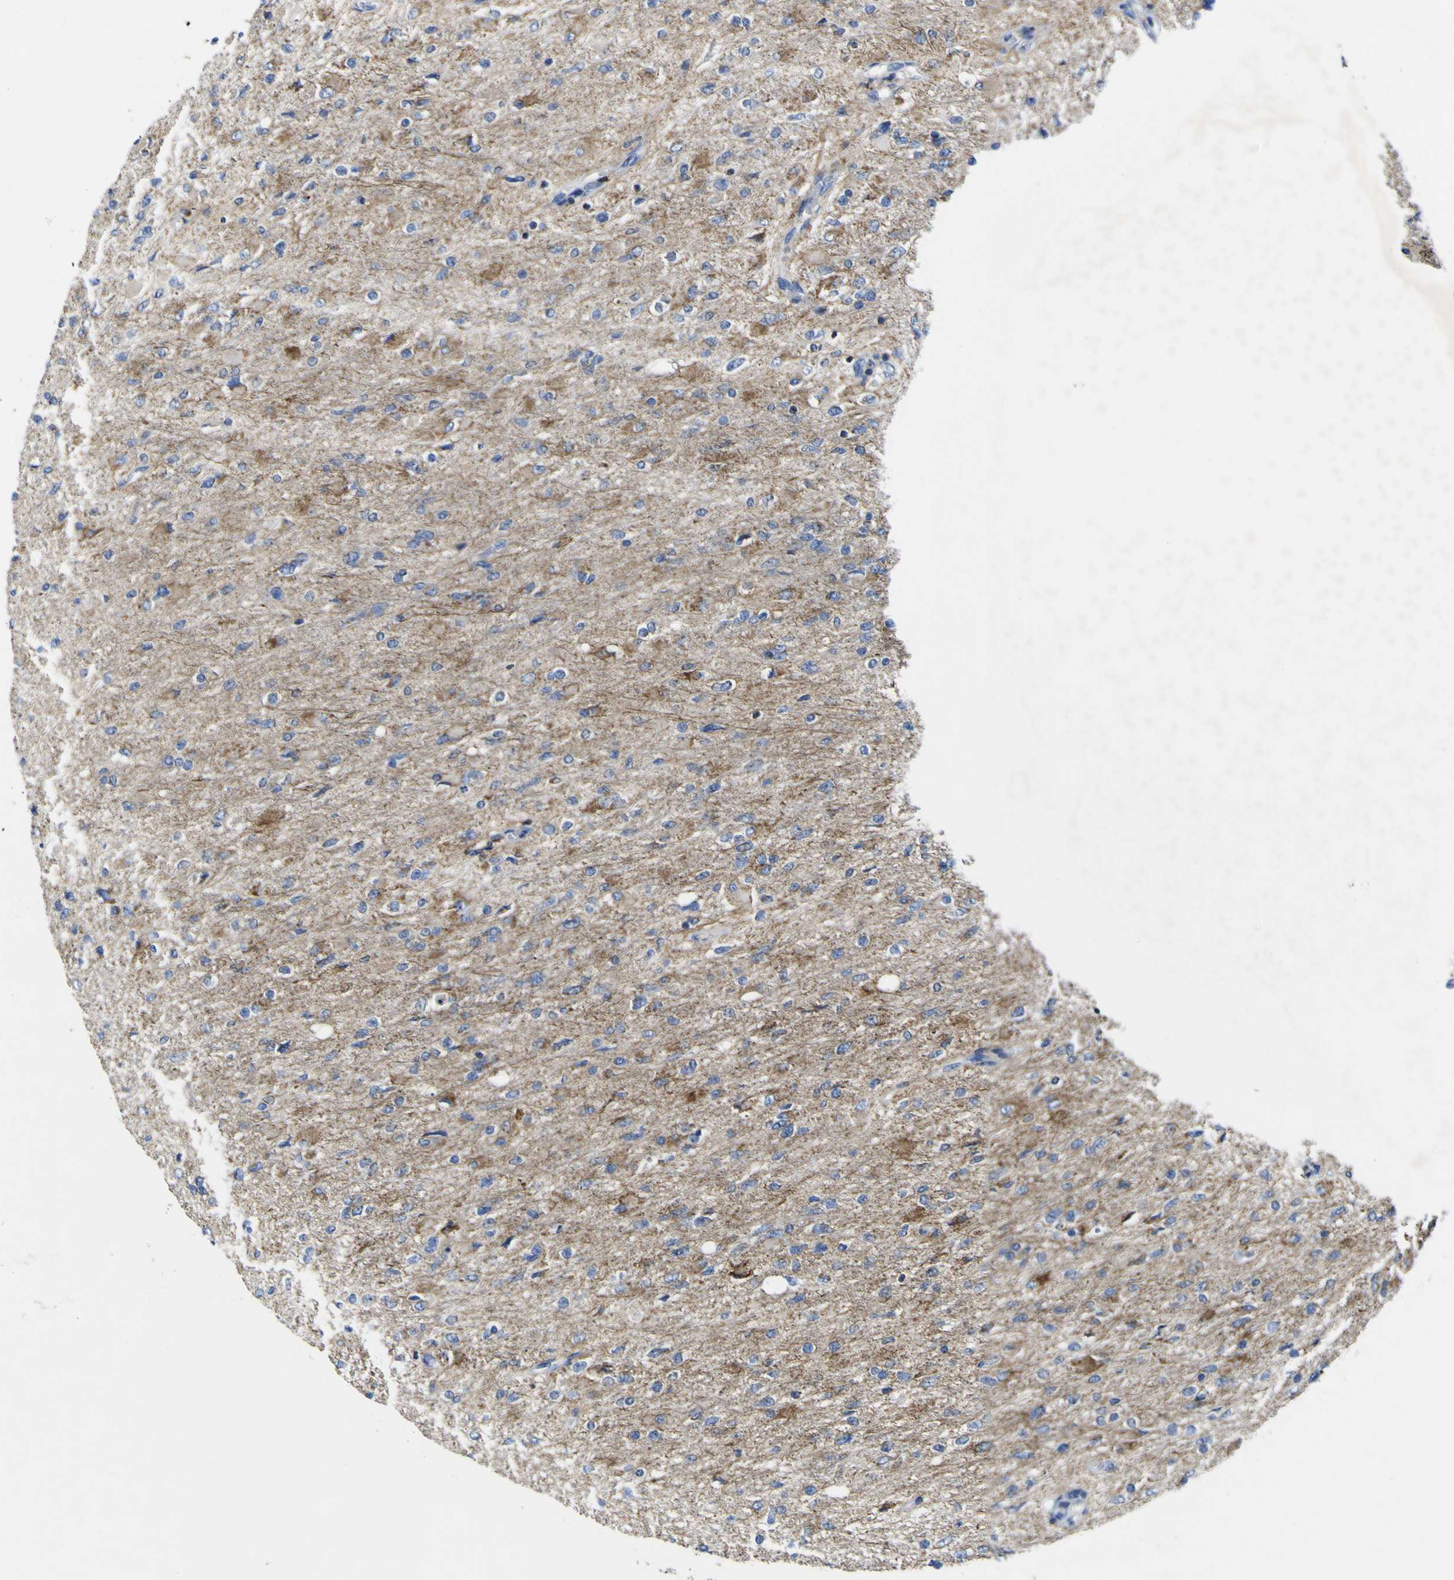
{"staining": {"intensity": "moderate", "quantity": "25%-75%", "location": "cytoplasmic/membranous"}, "tissue": "glioma", "cell_type": "Tumor cells", "image_type": "cancer", "snomed": [{"axis": "morphology", "description": "Glioma, malignant, High grade"}, {"axis": "topography", "description": "Cerebral cortex"}], "caption": "Protein staining of glioma tissue shows moderate cytoplasmic/membranous expression in approximately 25%-75% of tumor cells.", "gene": "CCDC90B", "patient": {"sex": "female", "age": 36}}